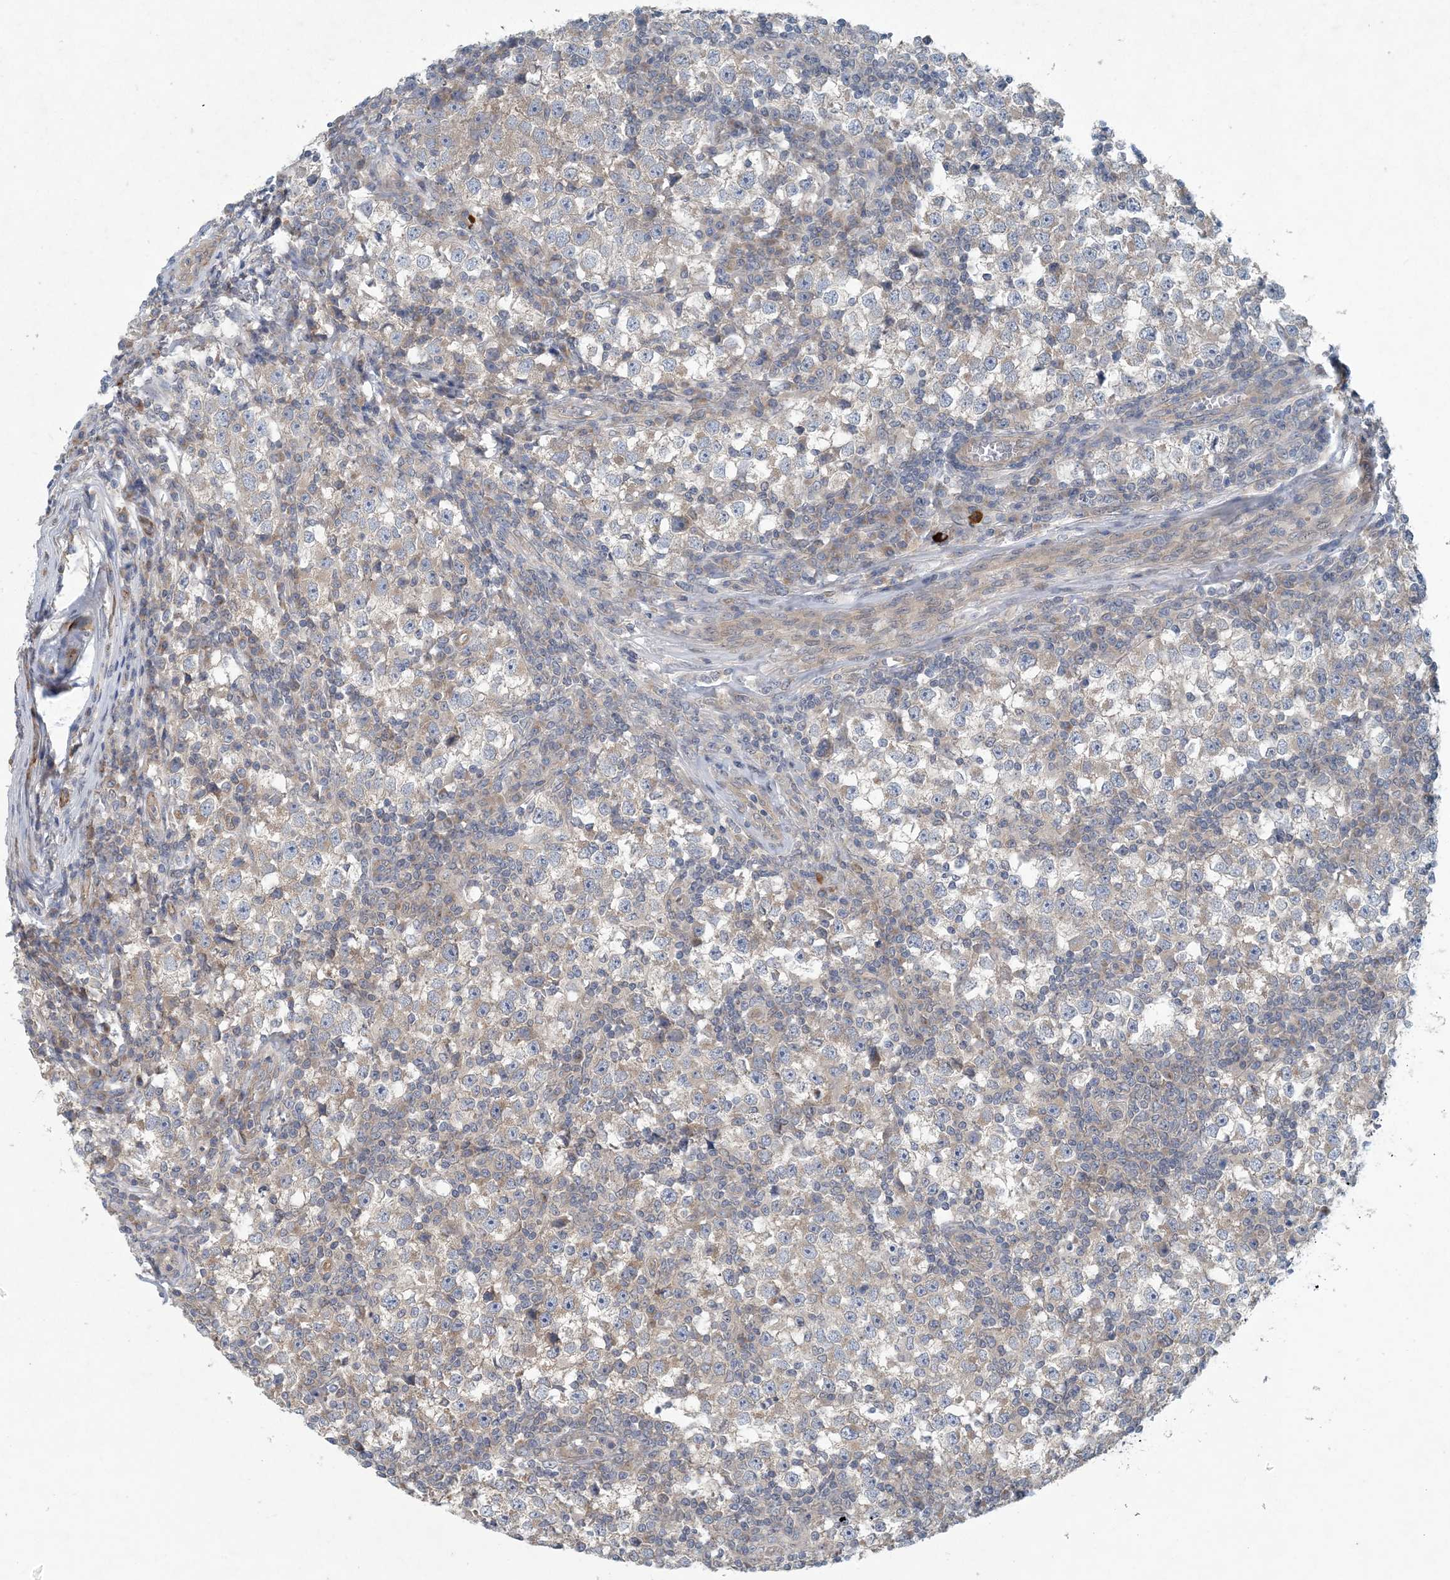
{"staining": {"intensity": "weak", "quantity": "25%-75%", "location": "cytoplasmic/membranous"}, "tissue": "testis cancer", "cell_type": "Tumor cells", "image_type": "cancer", "snomed": [{"axis": "morphology", "description": "Seminoma, NOS"}, {"axis": "topography", "description": "Testis"}], "caption": "Immunohistochemical staining of testis cancer reveals low levels of weak cytoplasmic/membranous protein staining in about 25%-75% of tumor cells.", "gene": "HIKESHI", "patient": {"sex": "male", "age": 65}}